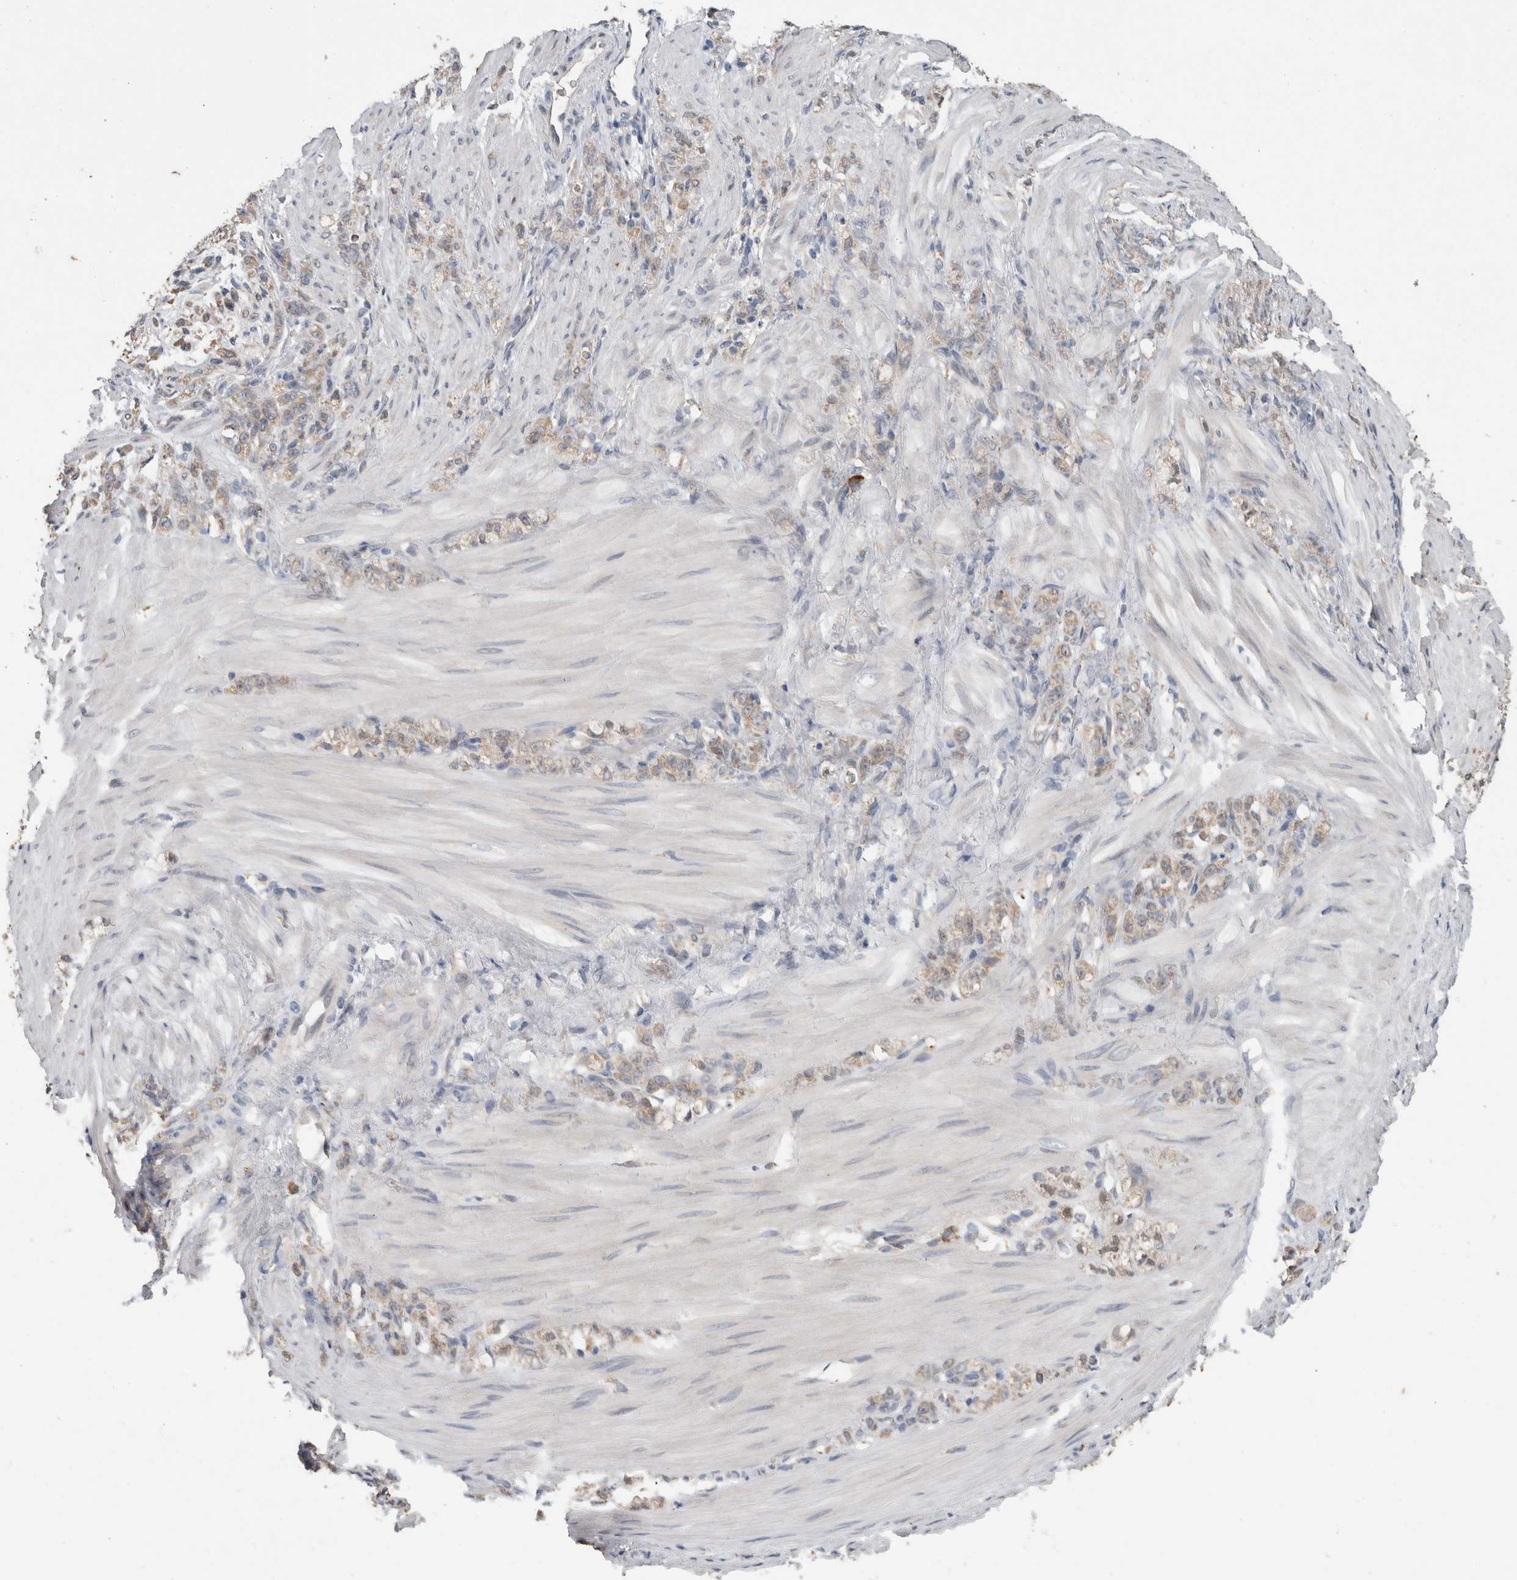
{"staining": {"intensity": "weak", "quantity": "<25%", "location": "cytoplasmic/membranous"}, "tissue": "stomach cancer", "cell_type": "Tumor cells", "image_type": "cancer", "snomed": [{"axis": "morphology", "description": "Adenocarcinoma, NOS"}, {"axis": "topography", "description": "Stomach"}], "caption": "Immunohistochemical staining of stomach adenocarcinoma reveals no significant staining in tumor cells.", "gene": "ADGRL3", "patient": {"sex": "male", "age": 82}}